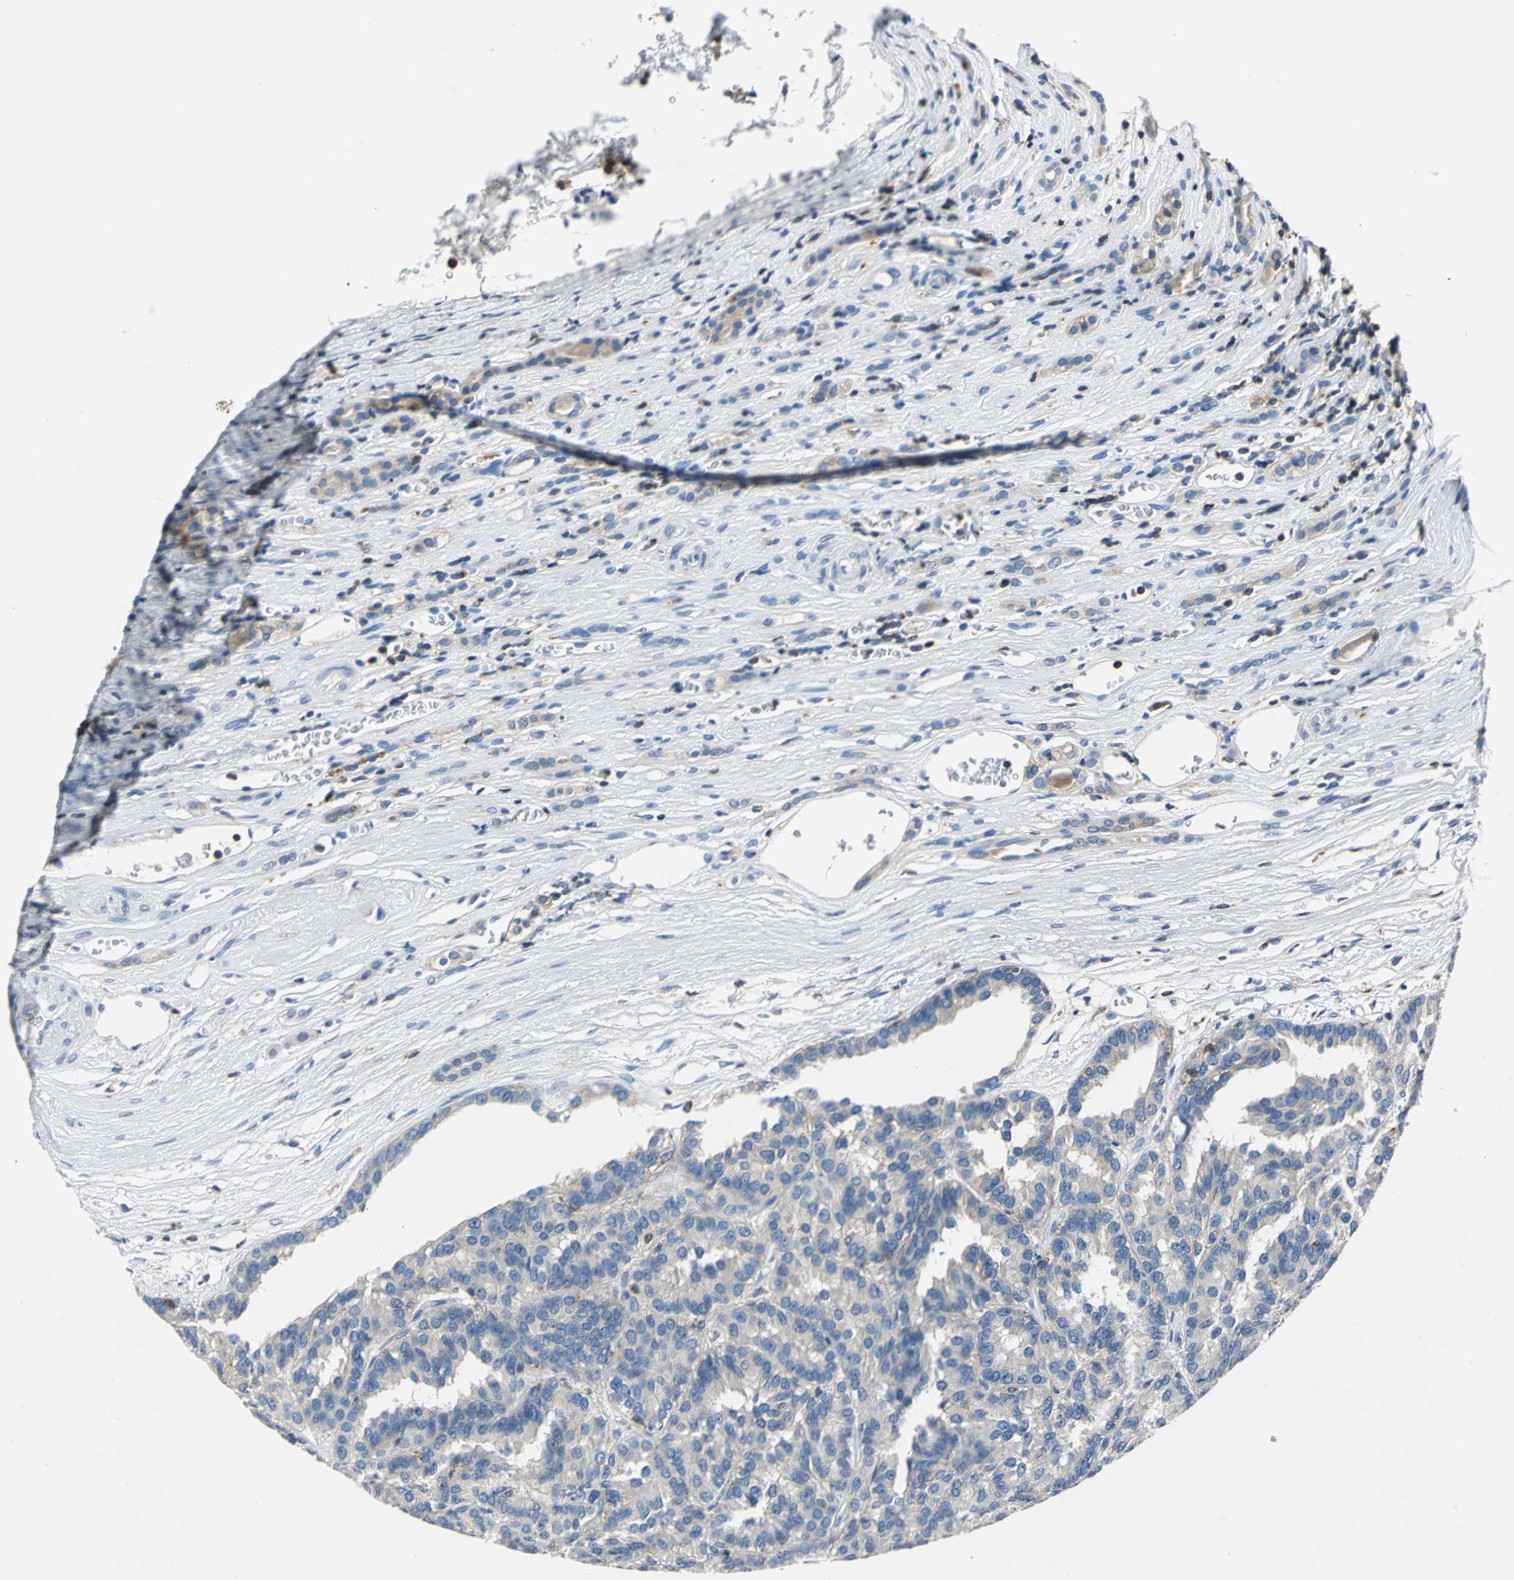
{"staining": {"intensity": "weak", "quantity": "25%-75%", "location": "cytoplasmic/membranous"}, "tissue": "renal cancer", "cell_type": "Tumor cells", "image_type": "cancer", "snomed": [{"axis": "morphology", "description": "Adenocarcinoma, NOS"}, {"axis": "topography", "description": "Kidney"}], "caption": "Immunohistochemistry histopathology image of neoplastic tissue: renal adenocarcinoma stained using immunohistochemistry shows low levels of weak protein expression localized specifically in the cytoplasmic/membranous of tumor cells, appearing as a cytoplasmic/membranous brown color.", "gene": "SEPTIN6", "patient": {"sex": "male", "age": 46}}